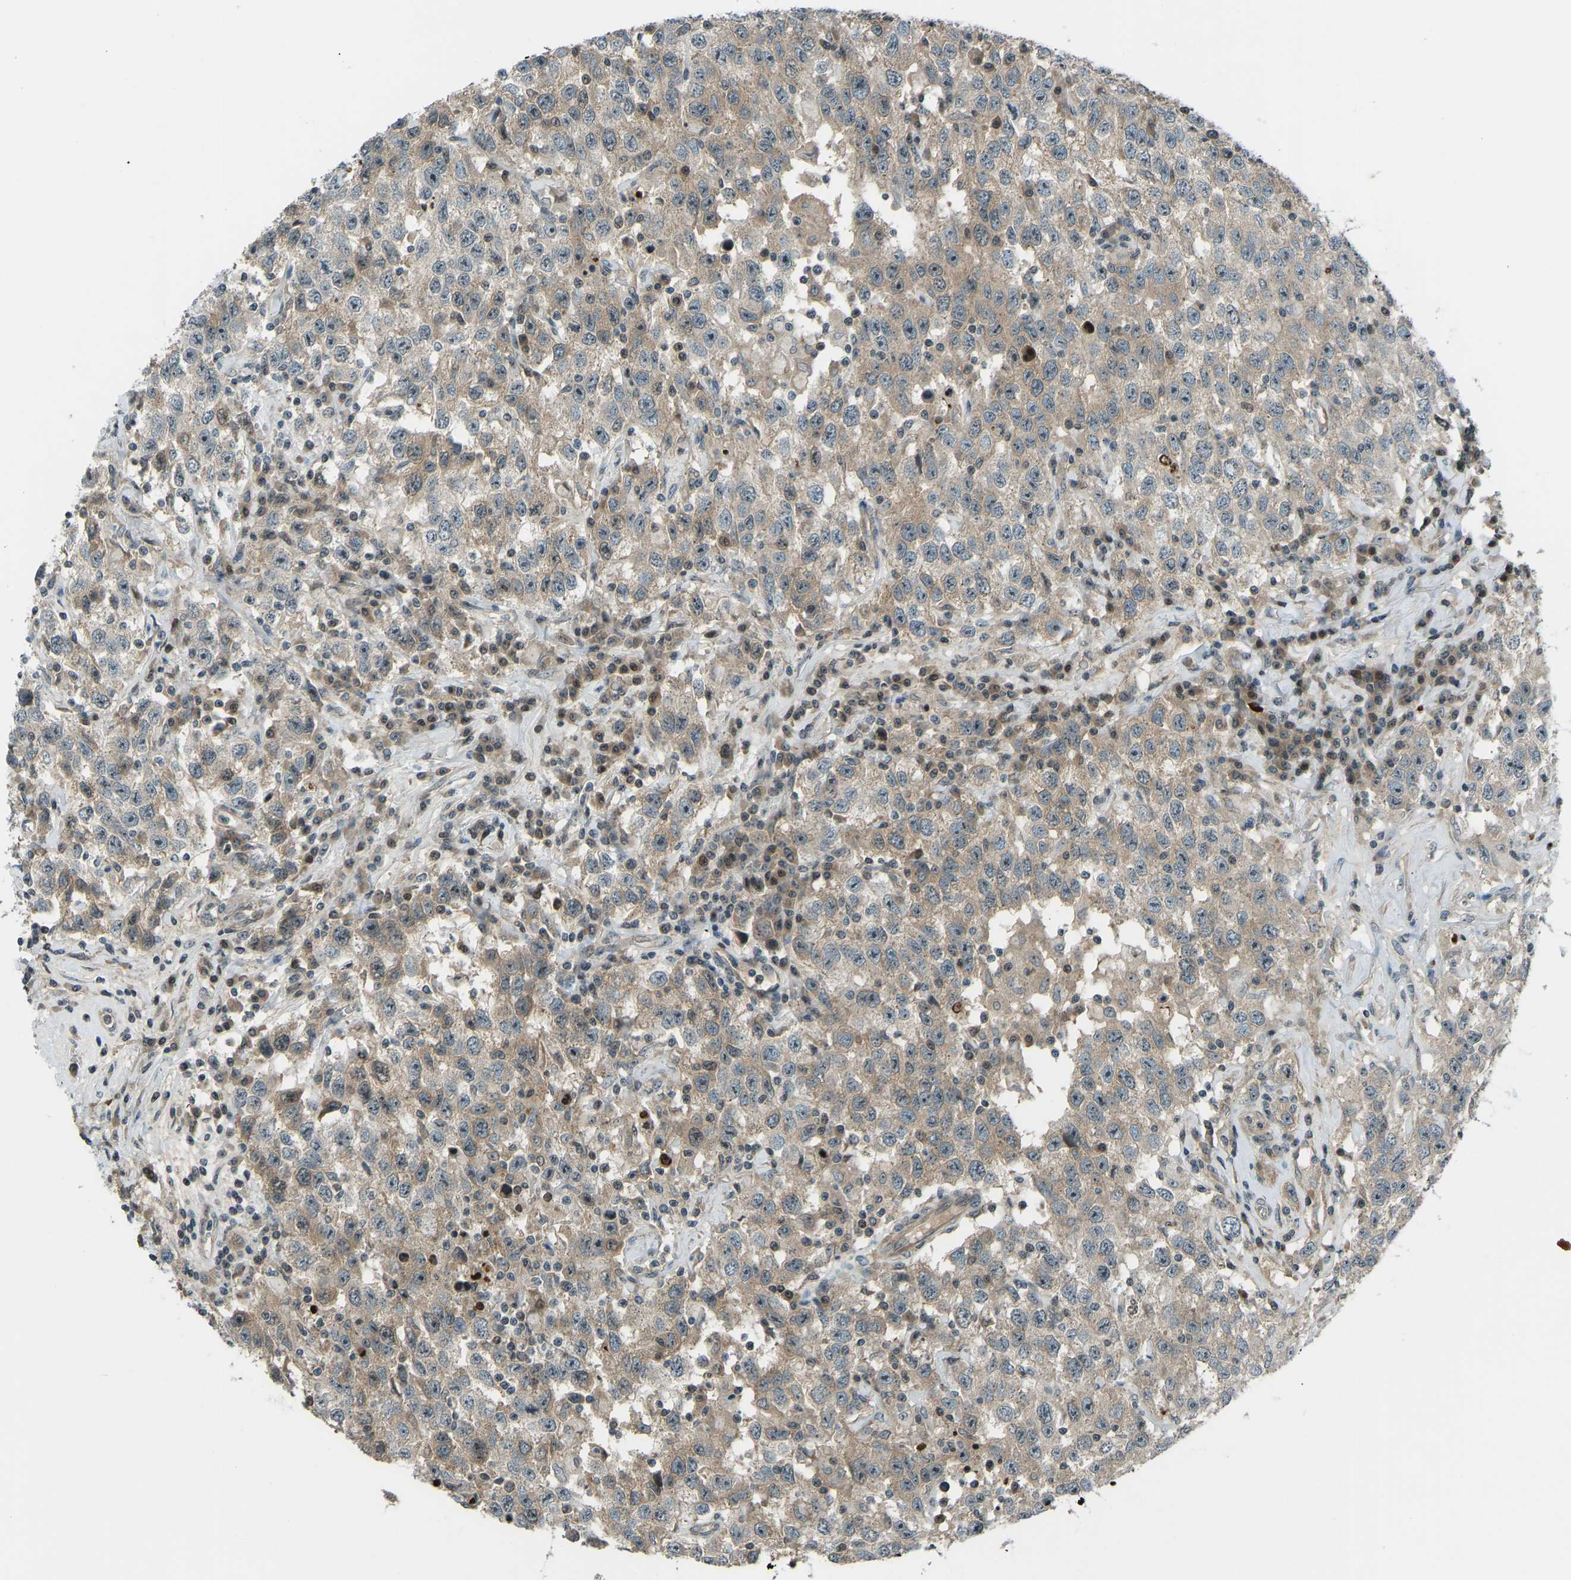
{"staining": {"intensity": "moderate", "quantity": ">75%", "location": "cytoplasmic/membranous"}, "tissue": "testis cancer", "cell_type": "Tumor cells", "image_type": "cancer", "snomed": [{"axis": "morphology", "description": "Seminoma, NOS"}, {"axis": "topography", "description": "Testis"}], "caption": "Immunohistochemical staining of testis cancer (seminoma) displays medium levels of moderate cytoplasmic/membranous protein expression in about >75% of tumor cells.", "gene": "SVOPL", "patient": {"sex": "male", "age": 41}}